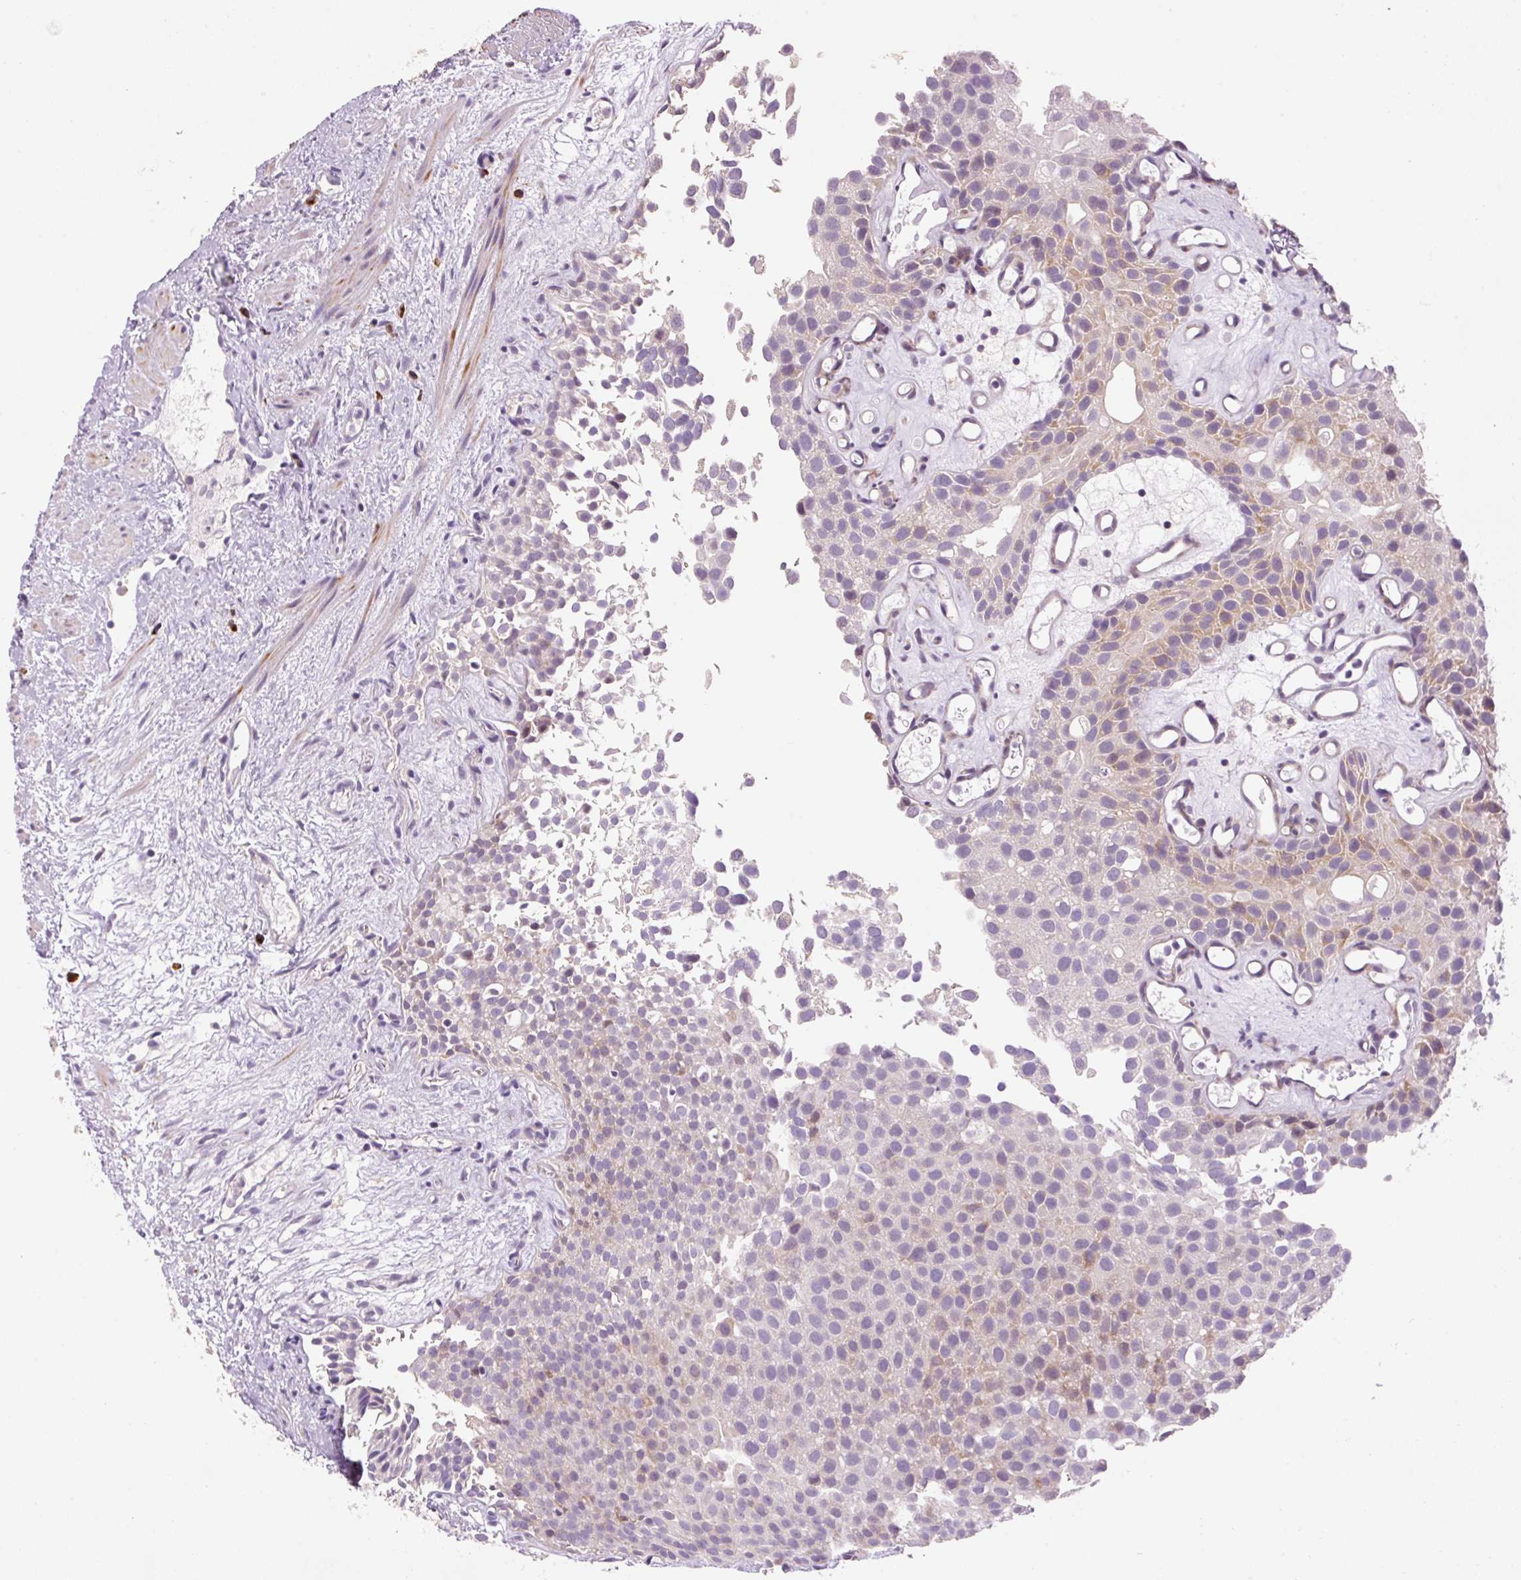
{"staining": {"intensity": "moderate", "quantity": "<25%", "location": "cytoplasmic/membranous"}, "tissue": "urothelial cancer", "cell_type": "Tumor cells", "image_type": "cancer", "snomed": [{"axis": "morphology", "description": "Urothelial carcinoma, Low grade"}, {"axis": "topography", "description": "Urinary bladder"}], "caption": "Immunohistochemistry (IHC) of urothelial cancer reveals low levels of moderate cytoplasmic/membranous positivity in about <25% of tumor cells.", "gene": "HAX1", "patient": {"sex": "male", "age": 88}}